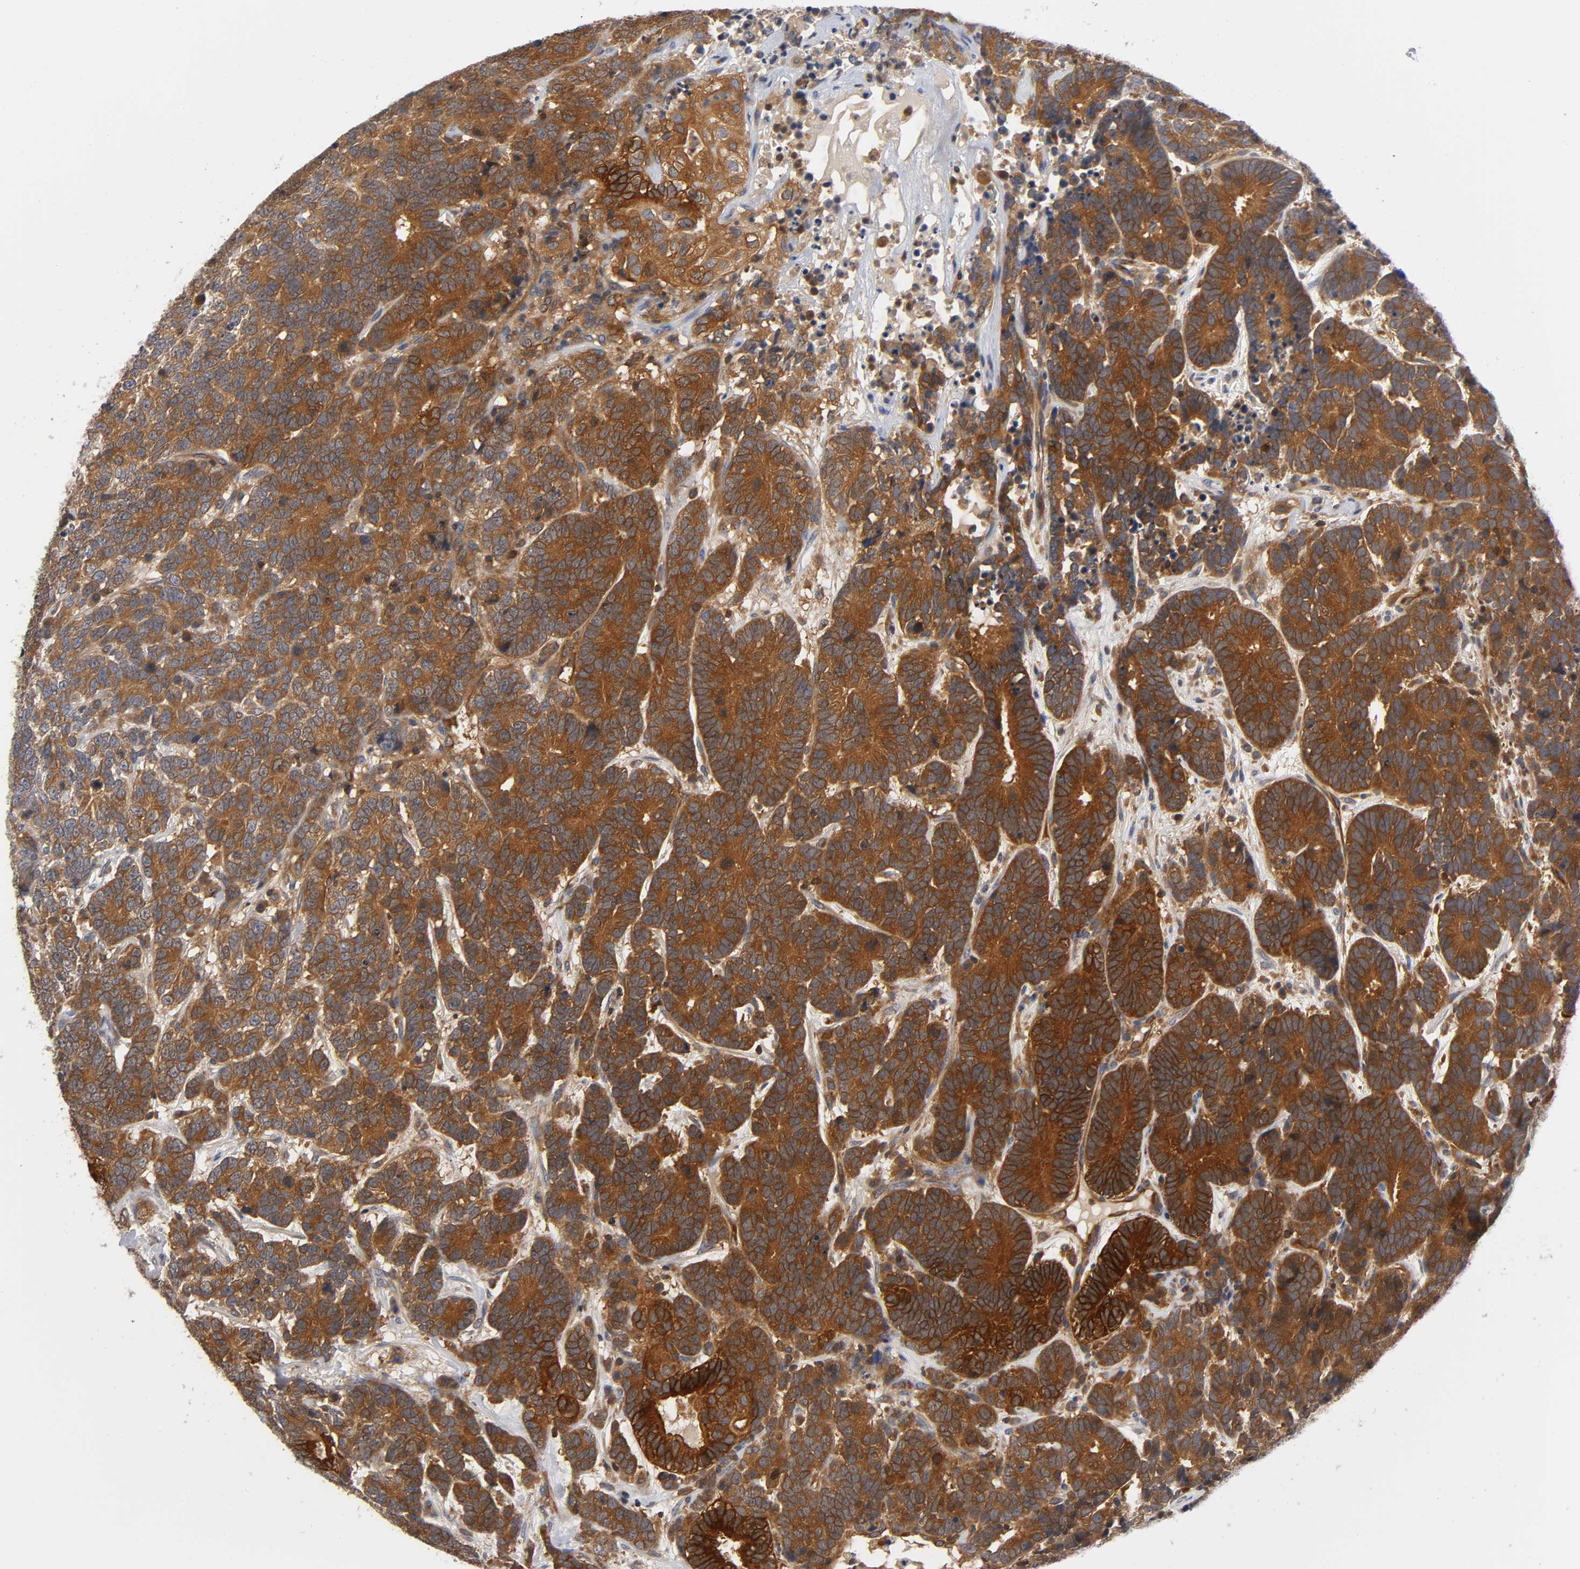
{"staining": {"intensity": "strong", "quantity": ">75%", "location": "cytoplasmic/membranous"}, "tissue": "testis cancer", "cell_type": "Tumor cells", "image_type": "cancer", "snomed": [{"axis": "morphology", "description": "Carcinoma, Embryonal, NOS"}, {"axis": "topography", "description": "Testis"}], "caption": "DAB immunohistochemical staining of human testis cancer (embryonal carcinoma) reveals strong cytoplasmic/membranous protein expression in approximately >75% of tumor cells.", "gene": "PRKAB1", "patient": {"sex": "male", "age": 26}}